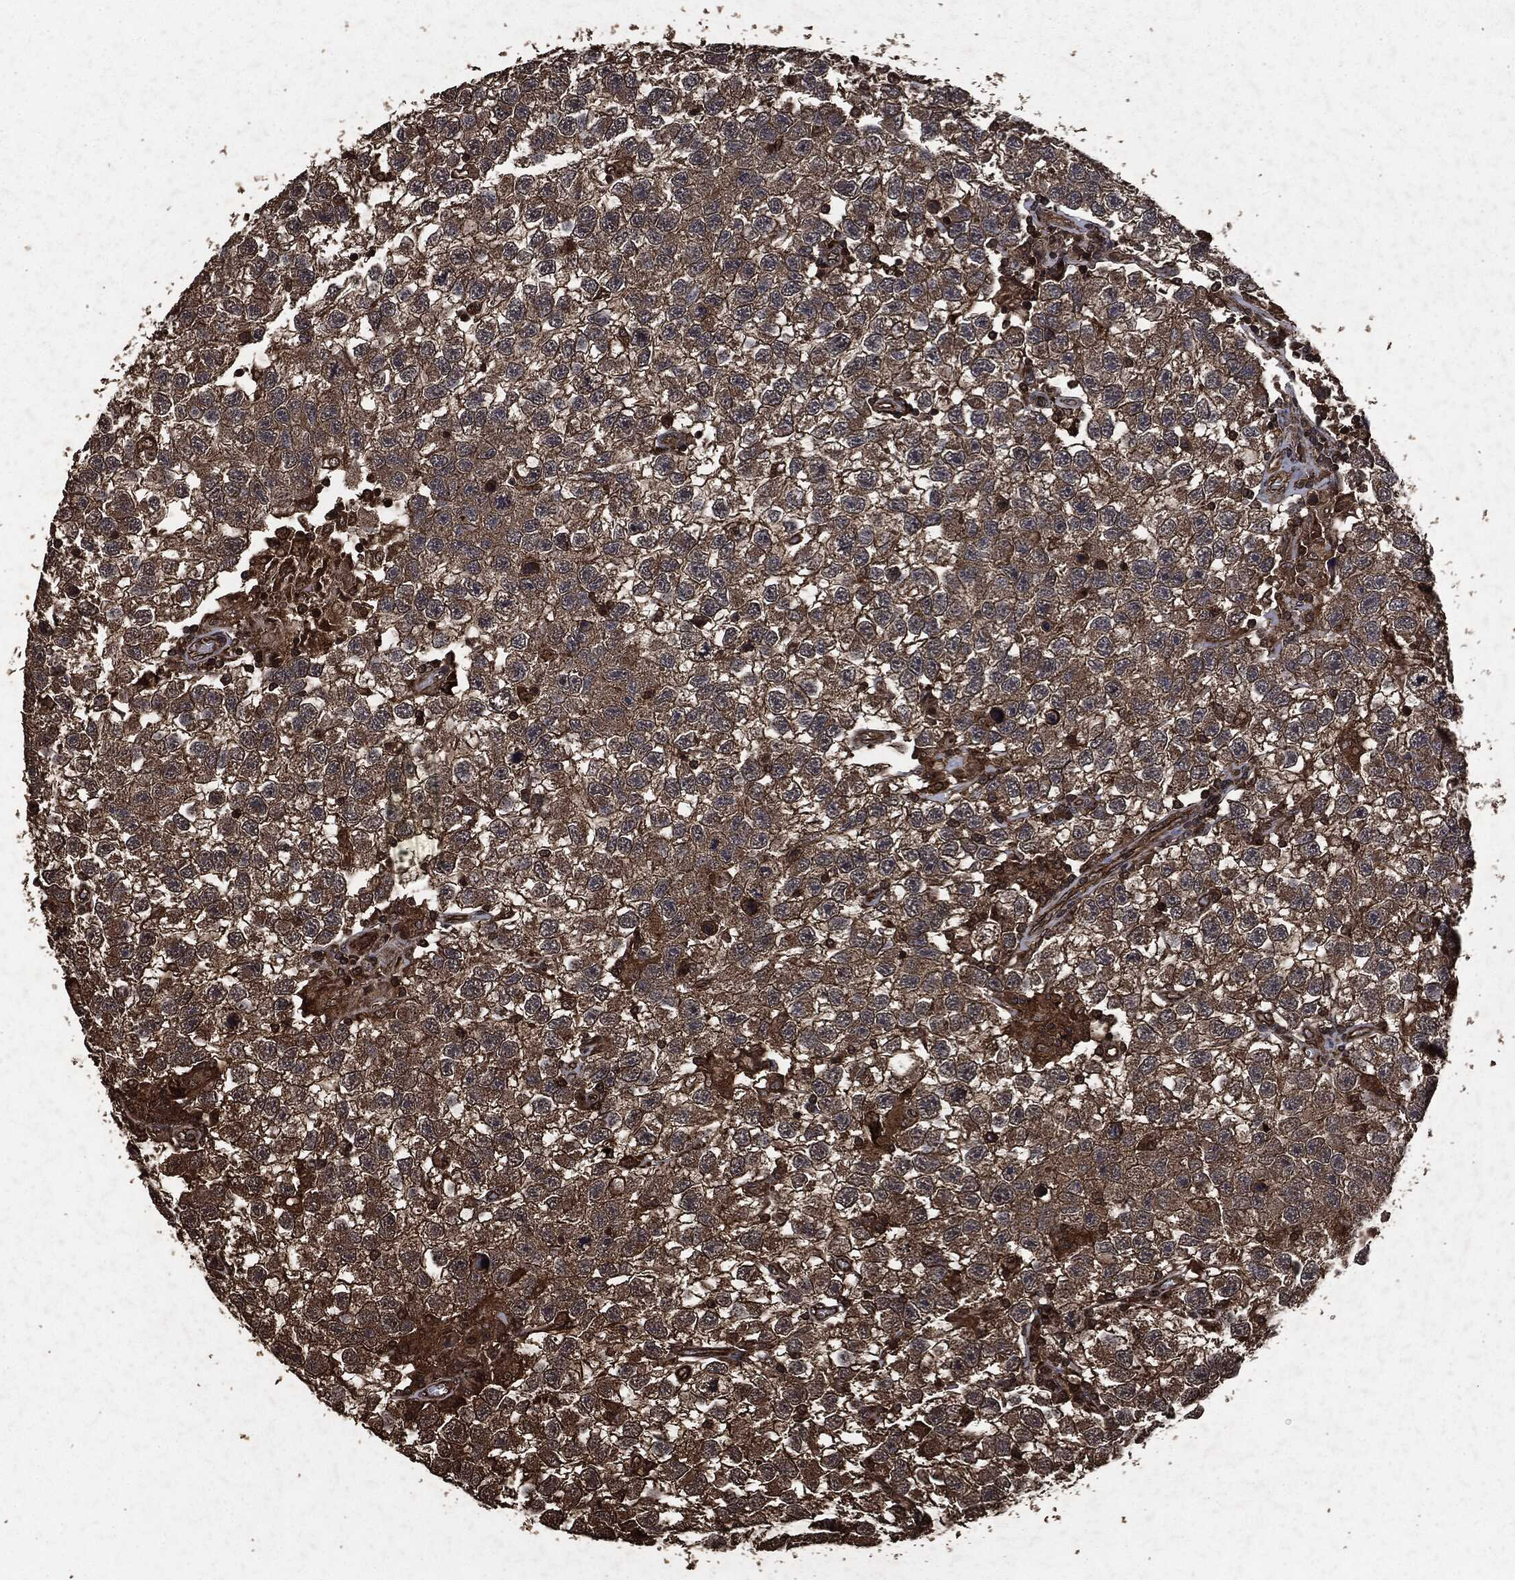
{"staining": {"intensity": "weak", "quantity": "25%-75%", "location": "cytoplasmic/membranous"}, "tissue": "testis cancer", "cell_type": "Tumor cells", "image_type": "cancer", "snomed": [{"axis": "morphology", "description": "Seminoma, NOS"}, {"axis": "topography", "description": "Testis"}], "caption": "This histopathology image reveals immunohistochemistry (IHC) staining of human seminoma (testis), with low weak cytoplasmic/membranous expression in about 25%-75% of tumor cells.", "gene": "HRAS", "patient": {"sex": "male", "age": 26}}